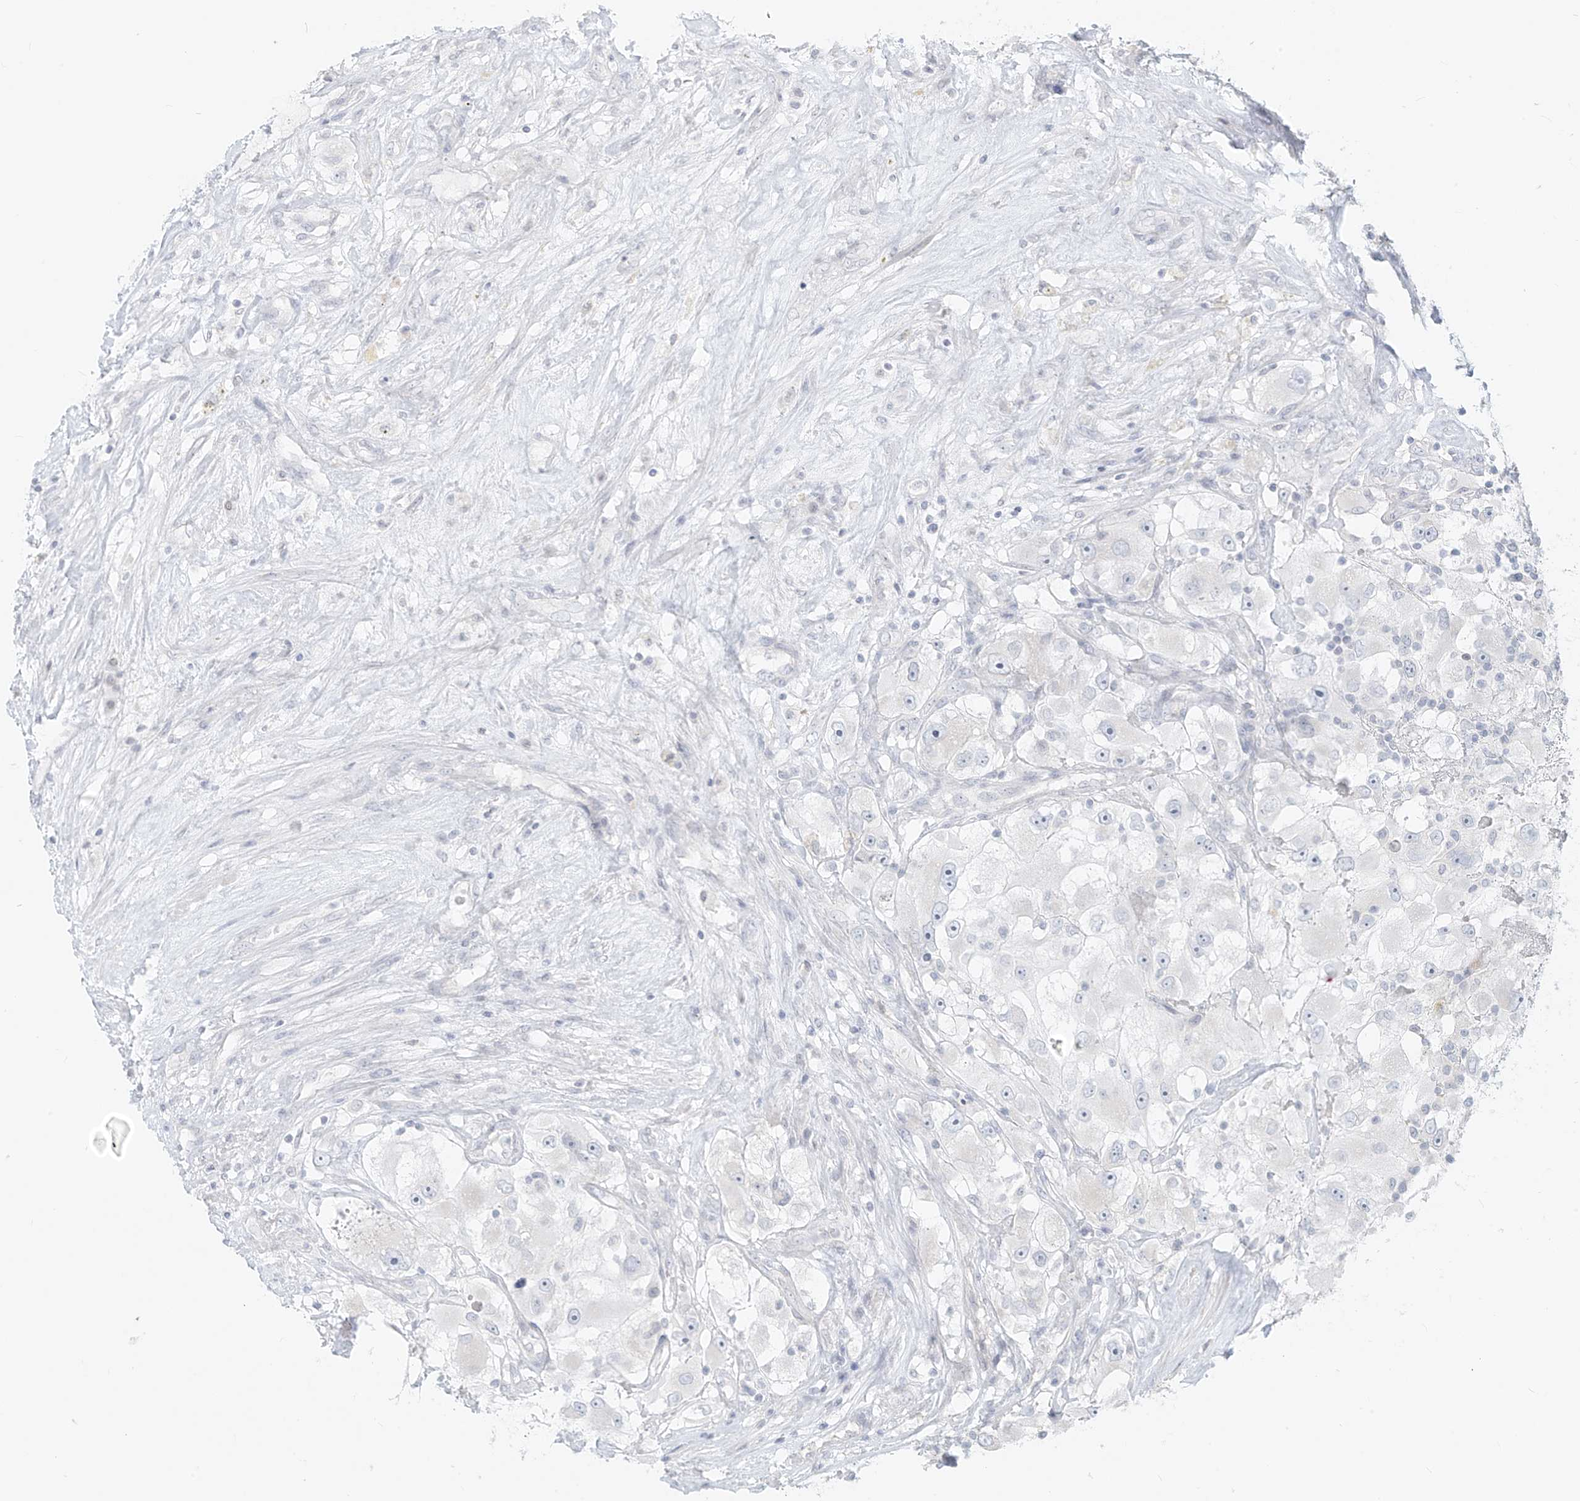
{"staining": {"intensity": "negative", "quantity": "none", "location": "none"}, "tissue": "renal cancer", "cell_type": "Tumor cells", "image_type": "cancer", "snomed": [{"axis": "morphology", "description": "Adenocarcinoma, NOS"}, {"axis": "topography", "description": "Kidney"}], "caption": "Image shows no protein staining in tumor cells of renal cancer tissue. (DAB immunohistochemistry (IHC) visualized using brightfield microscopy, high magnification).", "gene": "OSBPL7", "patient": {"sex": "female", "age": 52}}